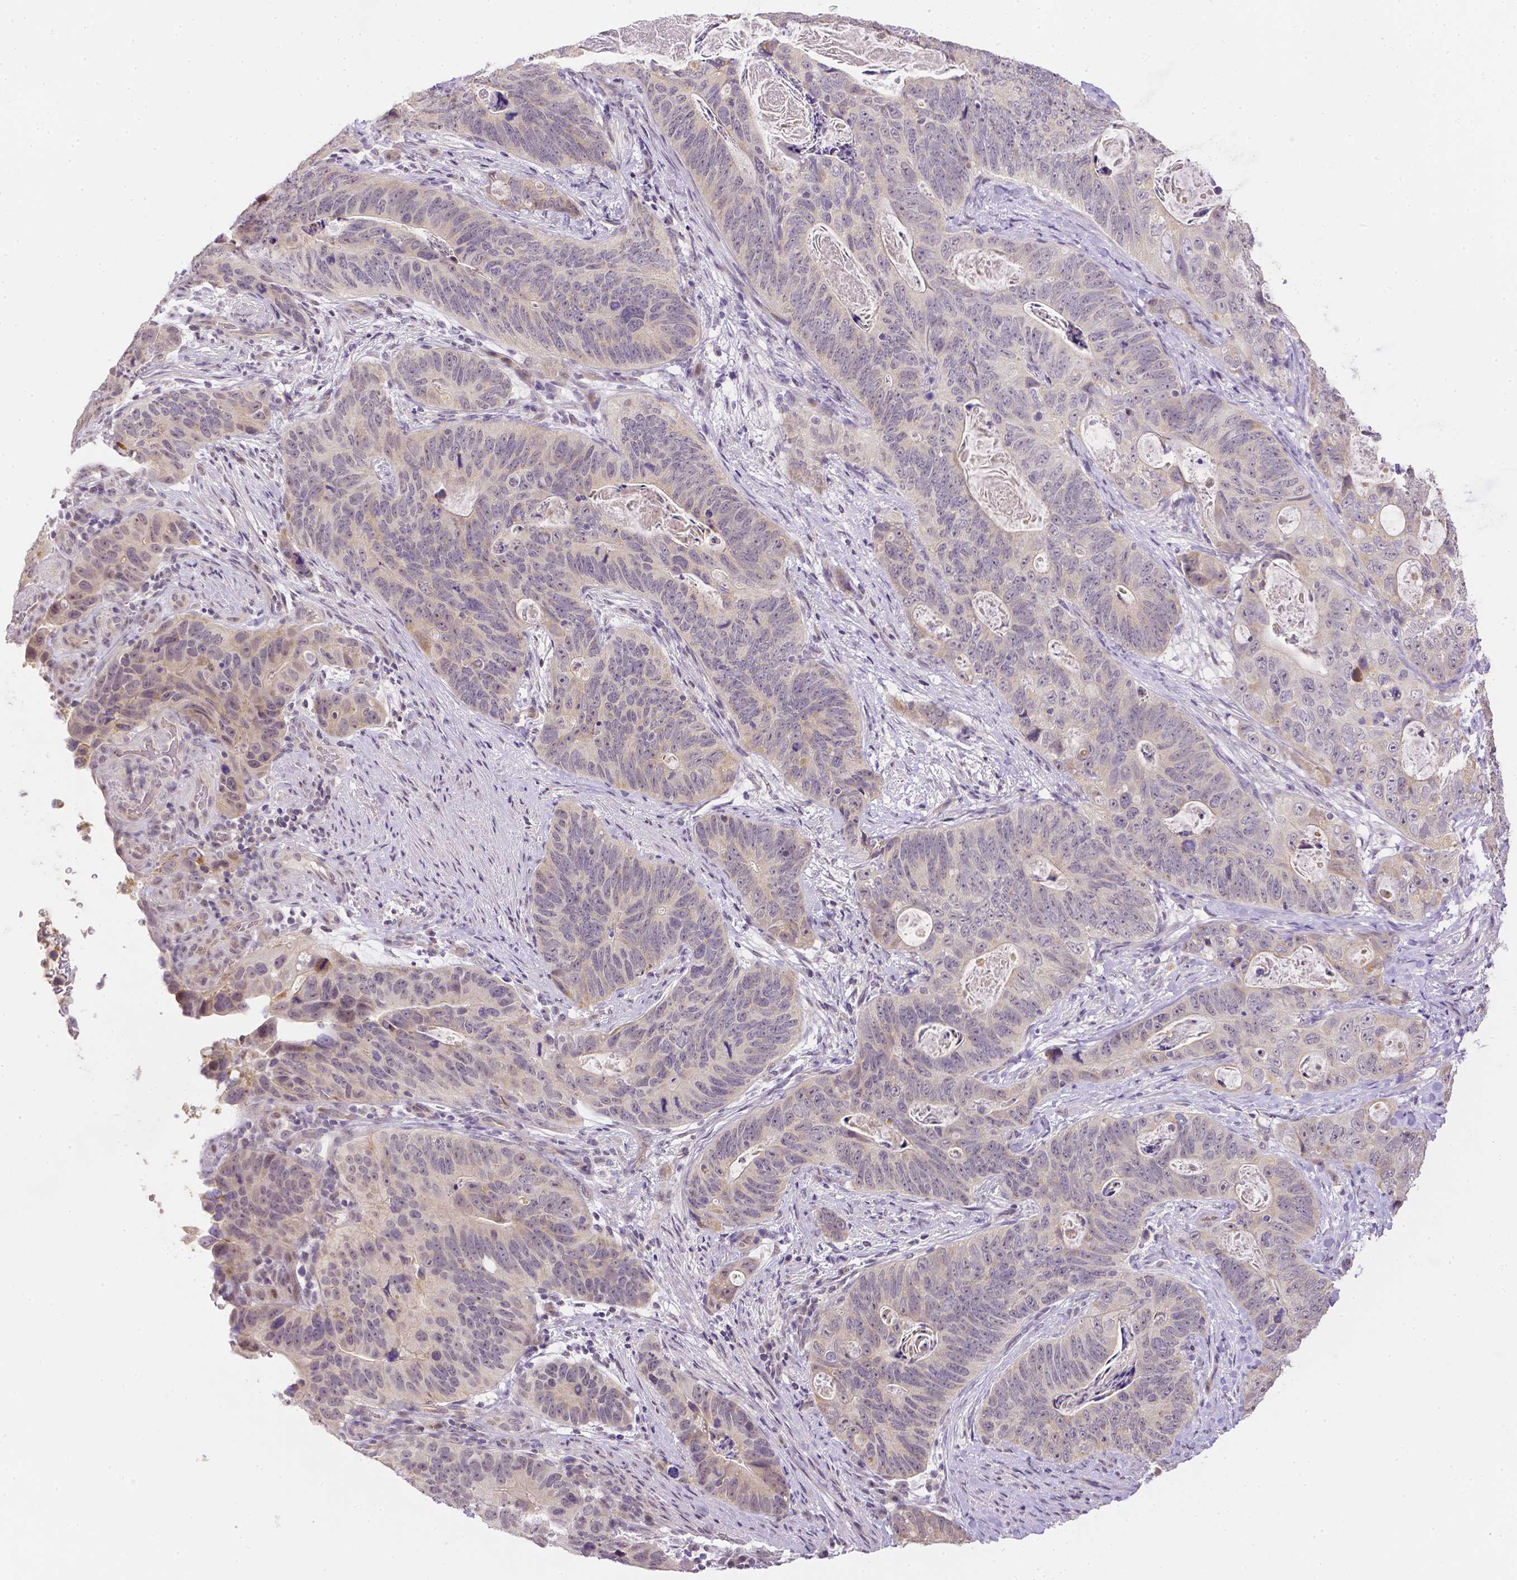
{"staining": {"intensity": "weak", "quantity": "<25%", "location": "cytoplasmic/membranous"}, "tissue": "stomach cancer", "cell_type": "Tumor cells", "image_type": "cancer", "snomed": [{"axis": "morphology", "description": "Normal tissue, NOS"}, {"axis": "morphology", "description": "Adenocarcinoma, NOS"}, {"axis": "topography", "description": "Stomach"}], "caption": "A high-resolution micrograph shows immunohistochemistry staining of adenocarcinoma (stomach), which shows no significant expression in tumor cells.", "gene": "ZNF280B", "patient": {"sex": "female", "age": 89}}